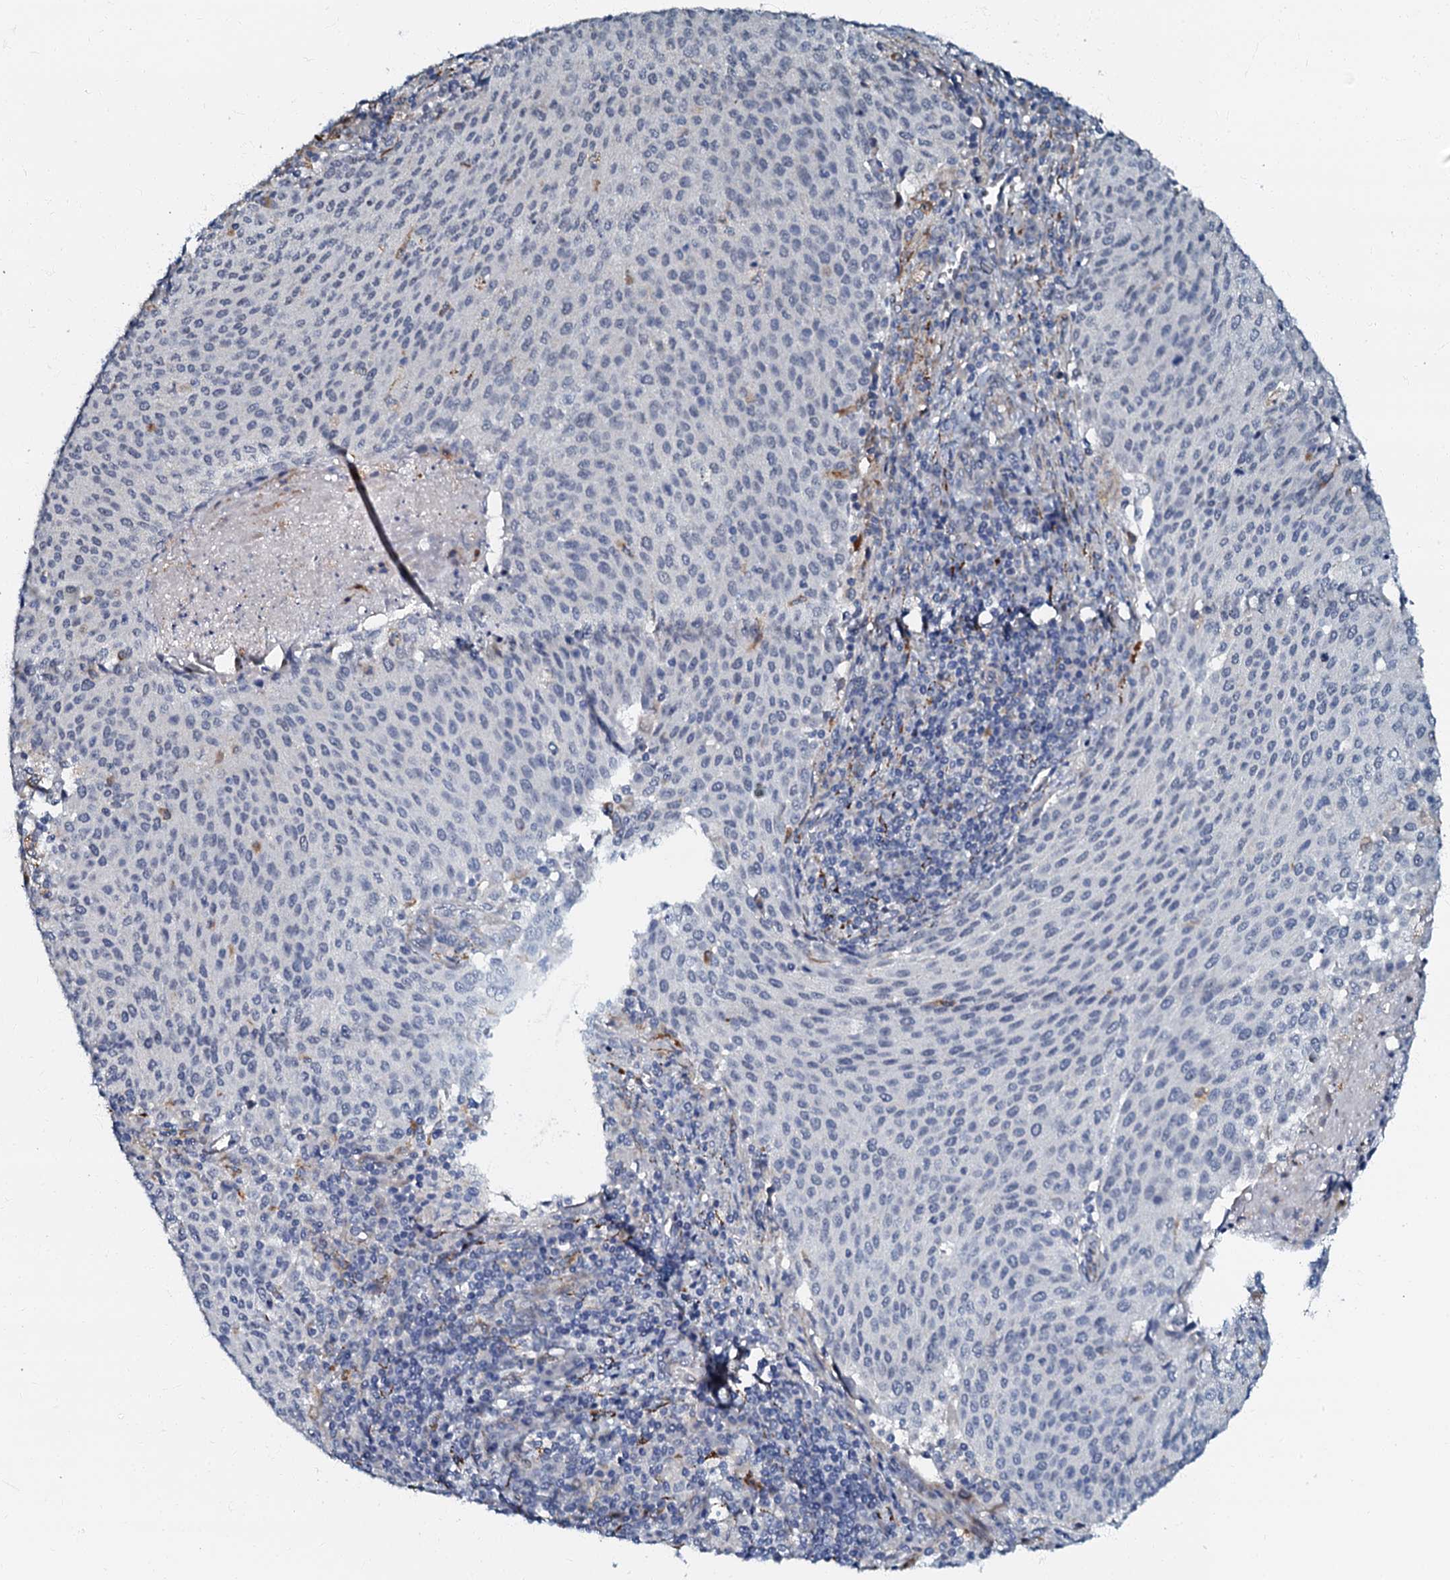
{"staining": {"intensity": "negative", "quantity": "none", "location": "none"}, "tissue": "cervical cancer", "cell_type": "Tumor cells", "image_type": "cancer", "snomed": [{"axis": "morphology", "description": "Squamous cell carcinoma, NOS"}, {"axis": "topography", "description": "Cervix"}], "caption": "Tumor cells are negative for brown protein staining in squamous cell carcinoma (cervical).", "gene": "OLAH", "patient": {"sex": "female", "age": 46}}